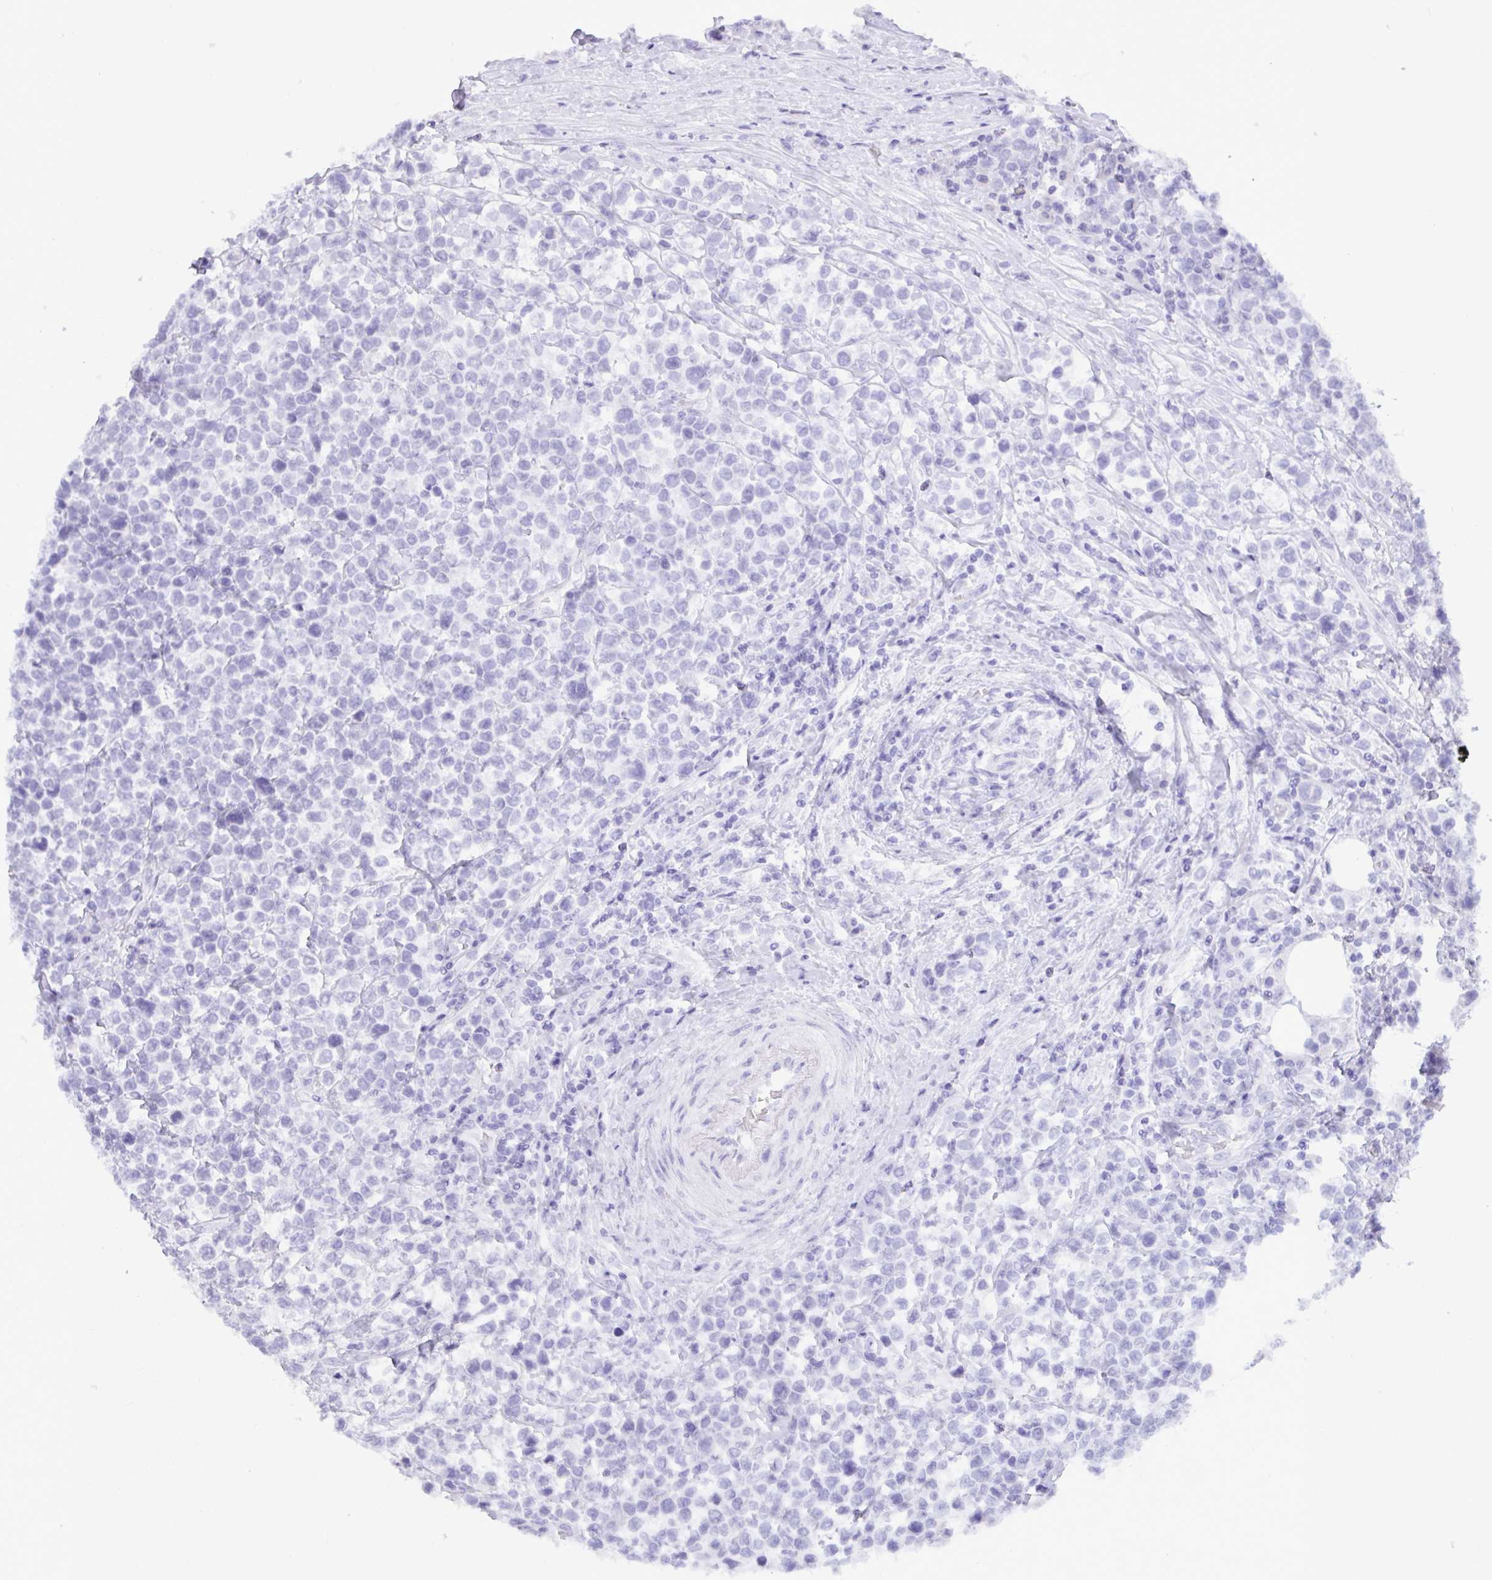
{"staining": {"intensity": "negative", "quantity": "none", "location": "none"}, "tissue": "lymphoma", "cell_type": "Tumor cells", "image_type": "cancer", "snomed": [{"axis": "morphology", "description": "Malignant lymphoma, non-Hodgkin's type, High grade"}, {"axis": "topography", "description": "Soft tissue"}], "caption": "Immunohistochemistry (IHC) micrograph of human malignant lymphoma, non-Hodgkin's type (high-grade) stained for a protein (brown), which displays no expression in tumor cells.", "gene": "C4orf33", "patient": {"sex": "female", "age": 56}}